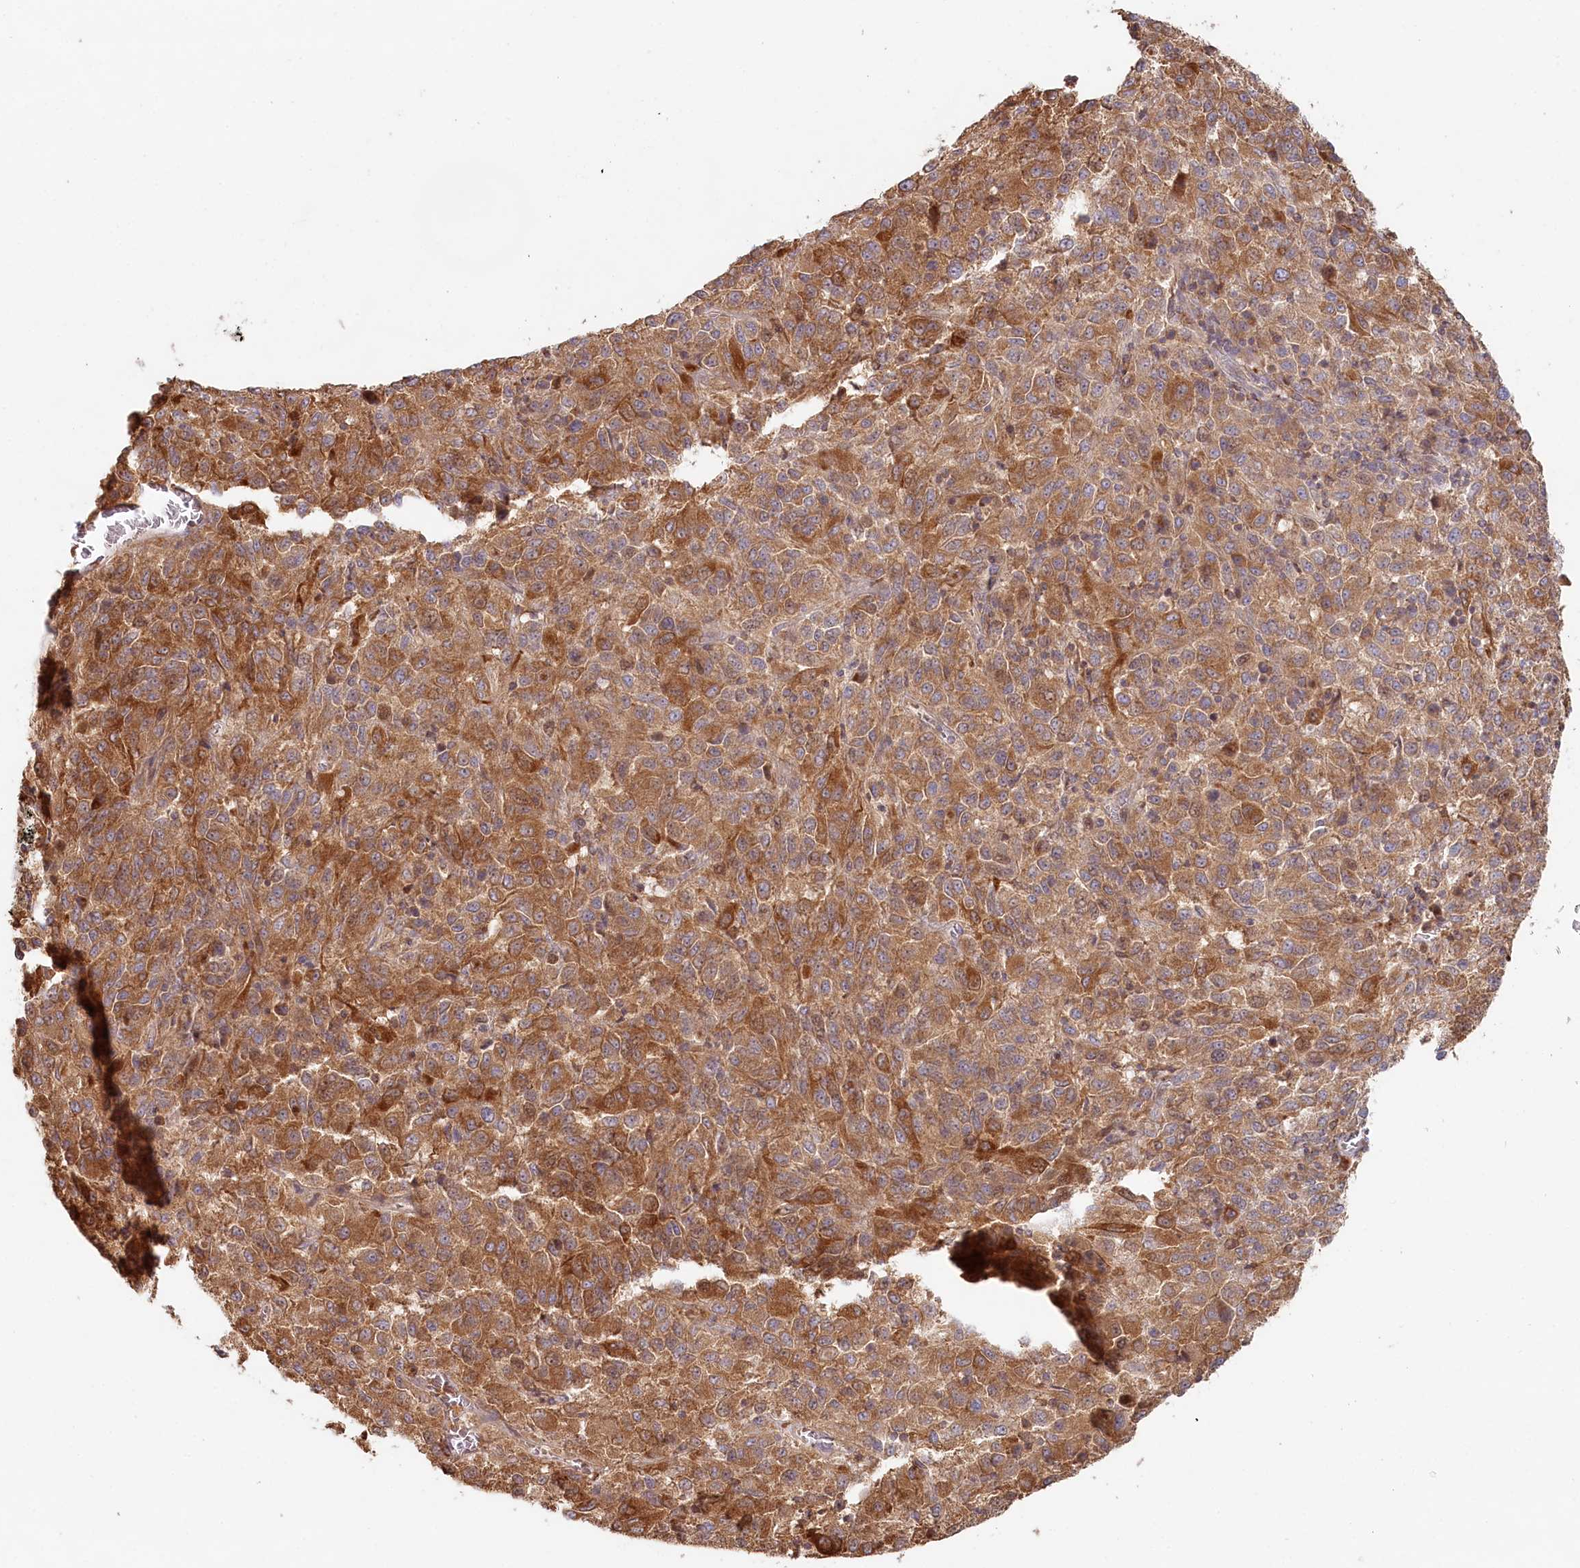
{"staining": {"intensity": "moderate", "quantity": ">75%", "location": "cytoplasmic/membranous"}, "tissue": "melanoma", "cell_type": "Tumor cells", "image_type": "cancer", "snomed": [{"axis": "morphology", "description": "Malignant melanoma, Metastatic site"}, {"axis": "topography", "description": "Lung"}], "caption": "This image reveals IHC staining of malignant melanoma (metastatic site), with medium moderate cytoplasmic/membranous staining in about >75% of tumor cells.", "gene": "HAL", "patient": {"sex": "male", "age": 64}}